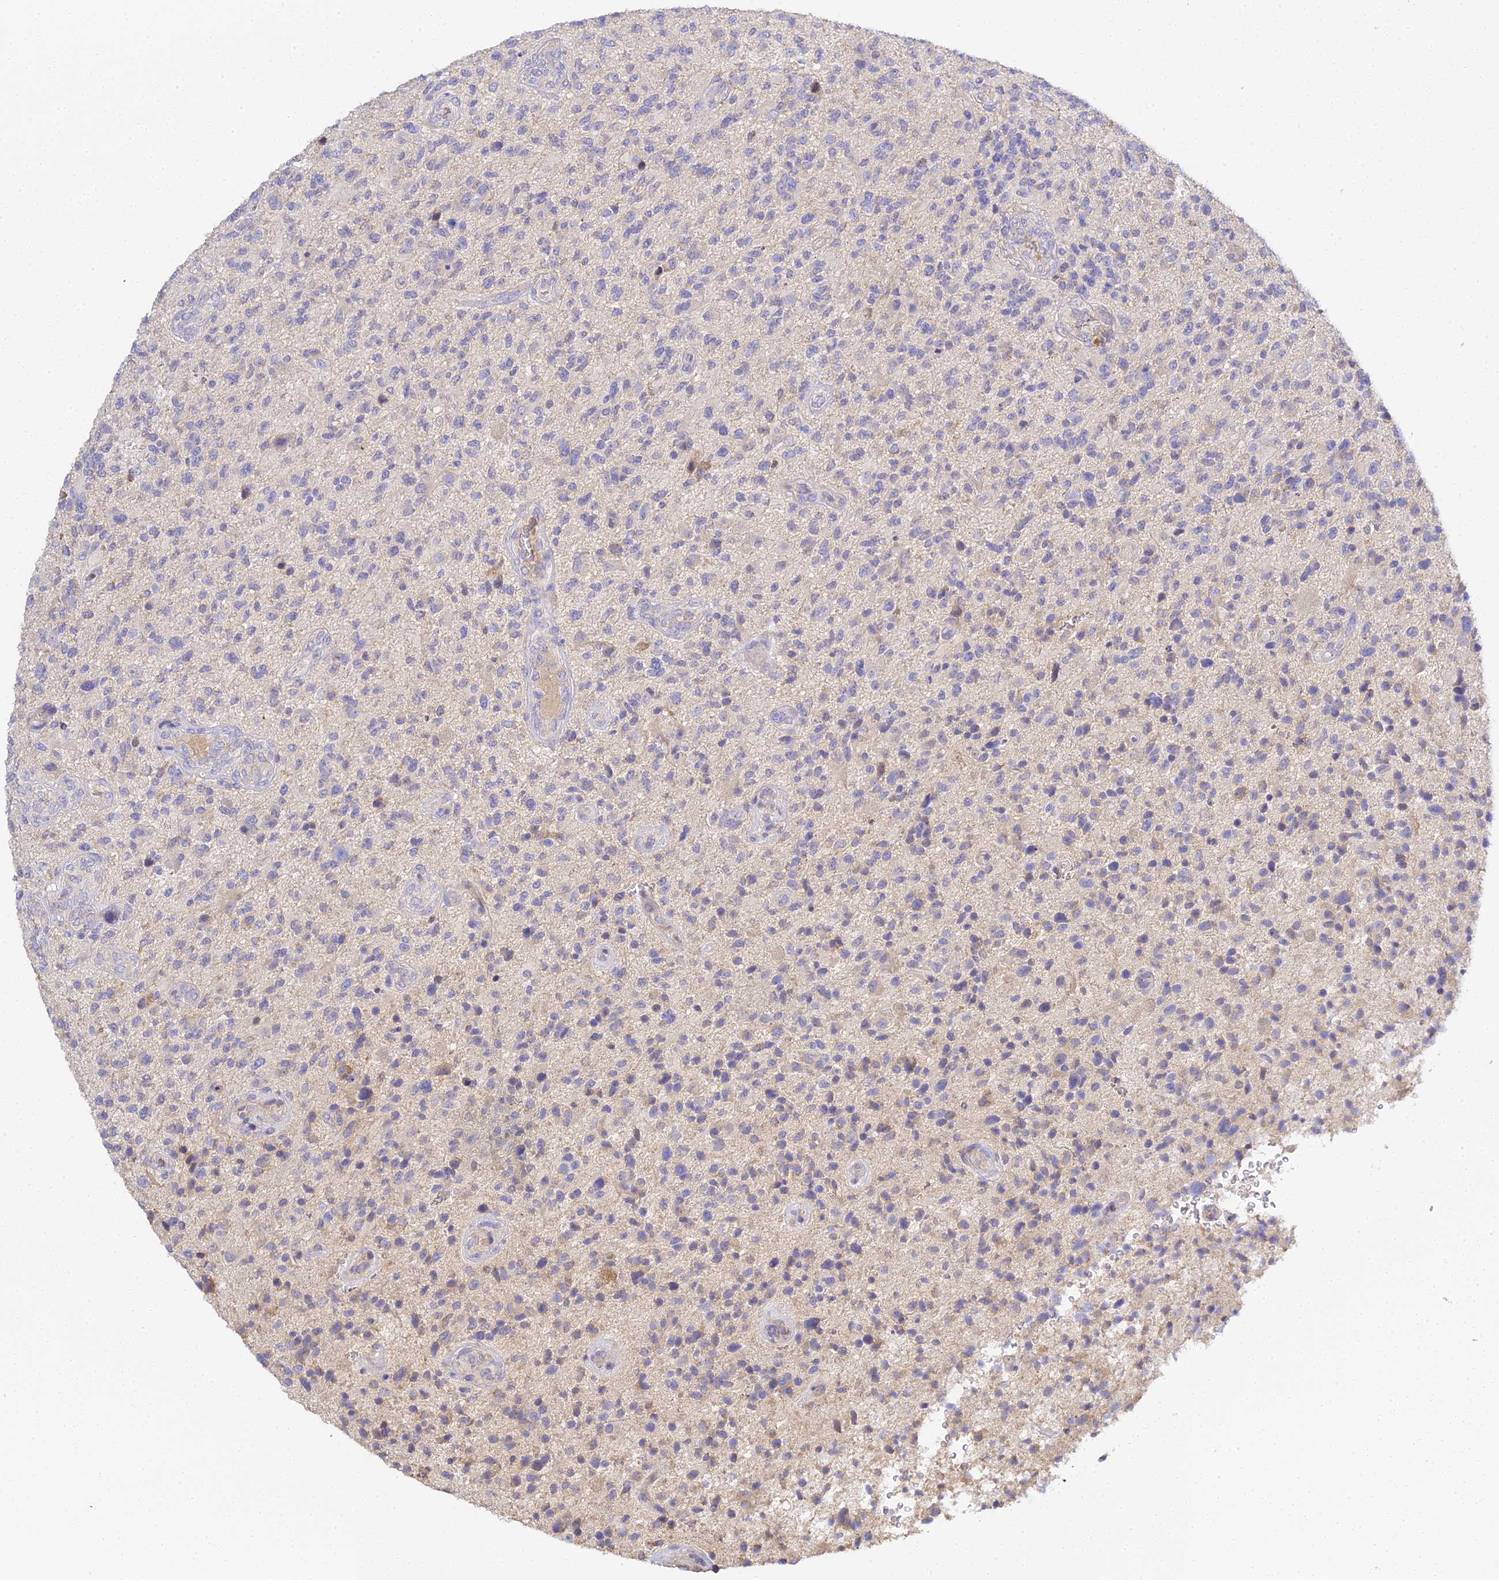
{"staining": {"intensity": "negative", "quantity": "none", "location": "none"}, "tissue": "glioma", "cell_type": "Tumor cells", "image_type": "cancer", "snomed": [{"axis": "morphology", "description": "Glioma, malignant, High grade"}, {"axis": "topography", "description": "Brain"}], "caption": "A histopathology image of human glioma is negative for staining in tumor cells. Brightfield microscopy of immunohistochemistry (IHC) stained with DAB (3,3'-diaminobenzidine) (brown) and hematoxylin (blue), captured at high magnification.", "gene": "SCX", "patient": {"sex": "male", "age": 47}}